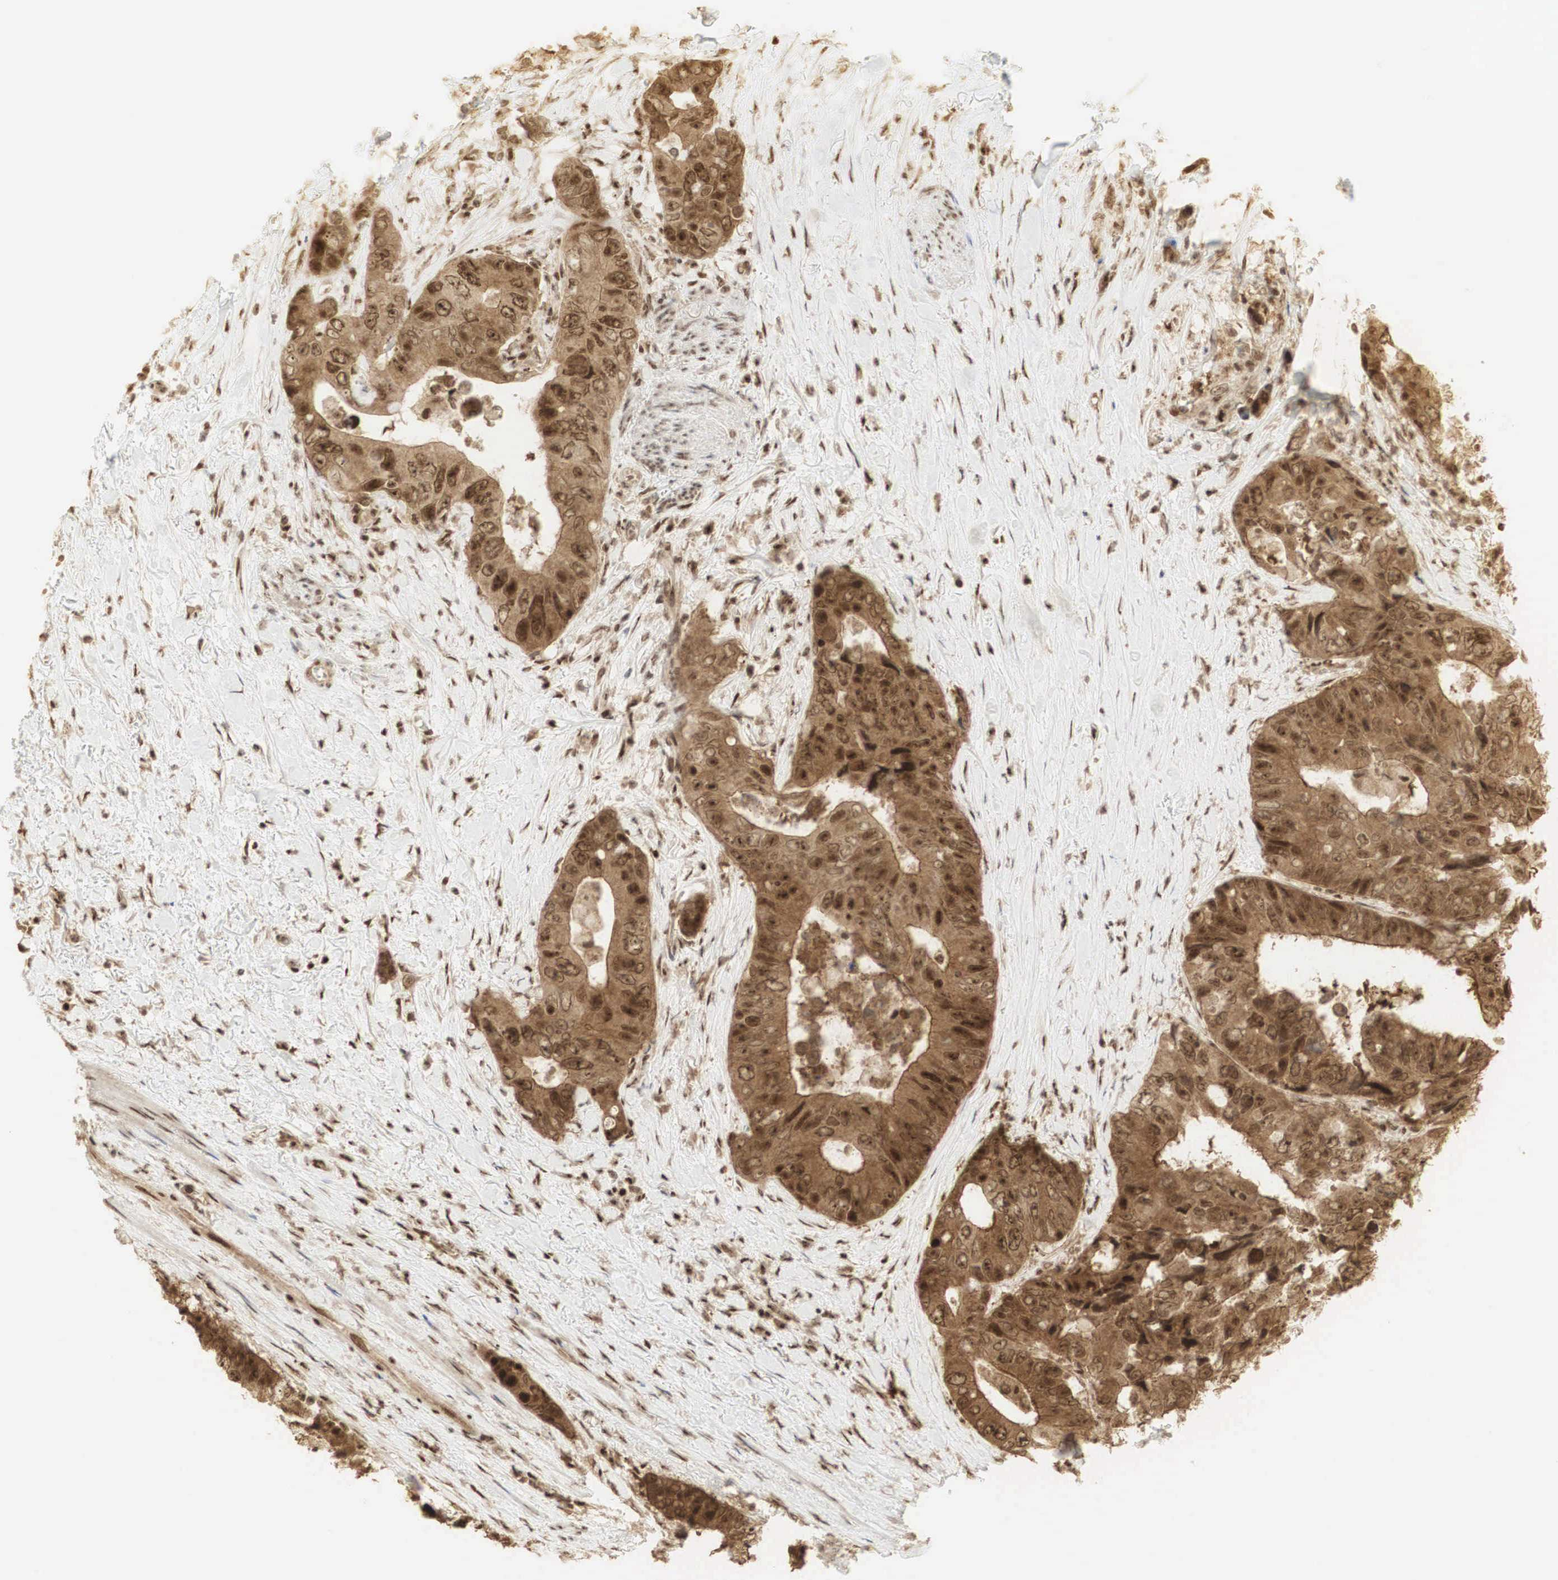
{"staining": {"intensity": "strong", "quantity": ">75%", "location": "cytoplasmic/membranous,nuclear"}, "tissue": "colorectal cancer", "cell_type": "Tumor cells", "image_type": "cancer", "snomed": [{"axis": "morphology", "description": "Adenocarcinoma, NOS"}, {"axis": "topography", "description": "Rectum"}], "caption": "Immunohistochemistry image of colorectal cancer (adenocarcinoma) stained for a protein (brown), which exhibits high levels of strong cytoplasmic/membranous and nuclear expression in about >75% of tumor cells.", "gene": "RNF113A", "patient": {"sex": "female", "age": 67}}